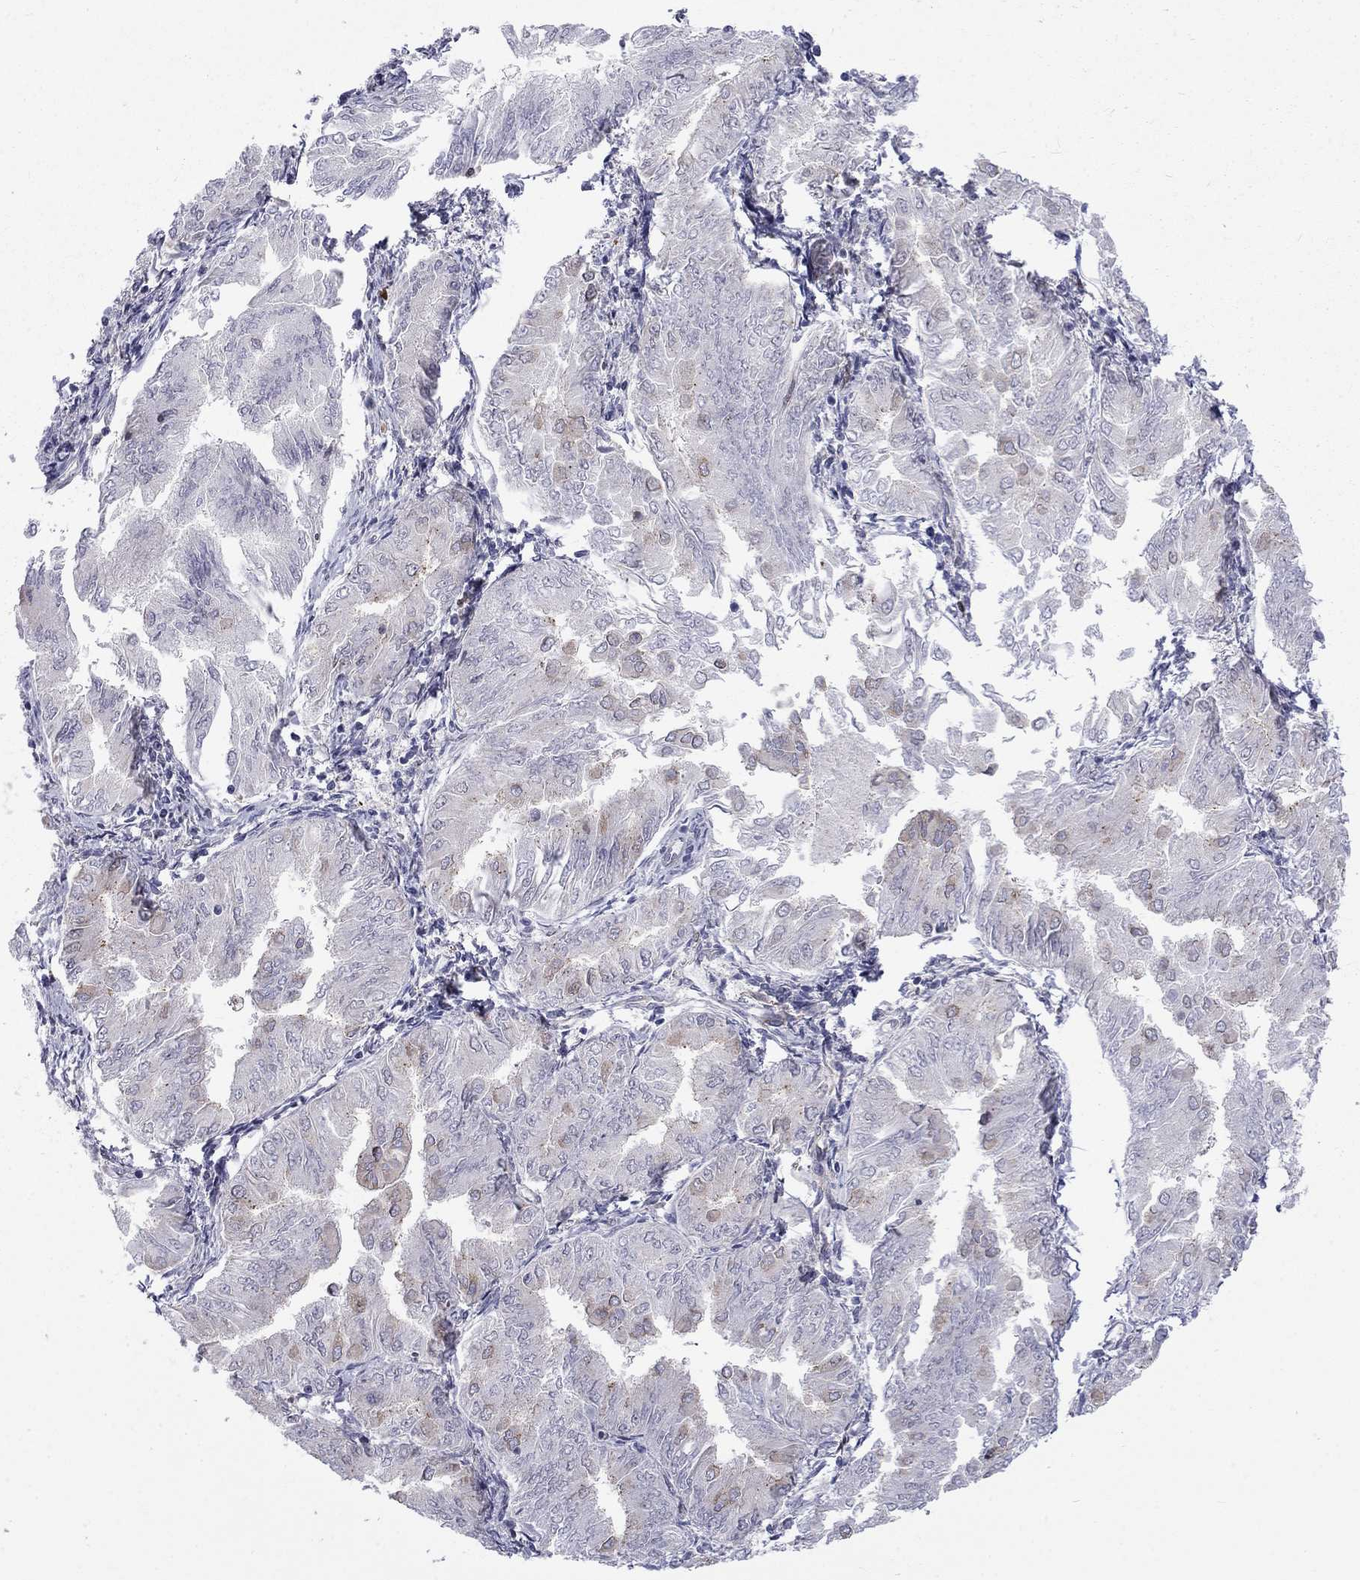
{"staining": {"intensity": "moderate", "quantity": "25%-75%", "location": "cytoplasmic/membranous"}, "tissue": "endometrial cancer", "cell_type": "Tumor cells", "image_type": "cancer", "snomed": [{"axis": "morphology", "description": "Adenocarcinoma, NOS"}, {"axis": "topography", "description": "Endometrium"}], "caption": "Endometrial cancer (adenocarcinoma) stained for a protein demonstrates moderate cytoplasmic/membranous positivity in tumor cells. Nuclei are stained in blue.", "gene": "PABPC4", "patient": {"sex": "female", "age": 53}}